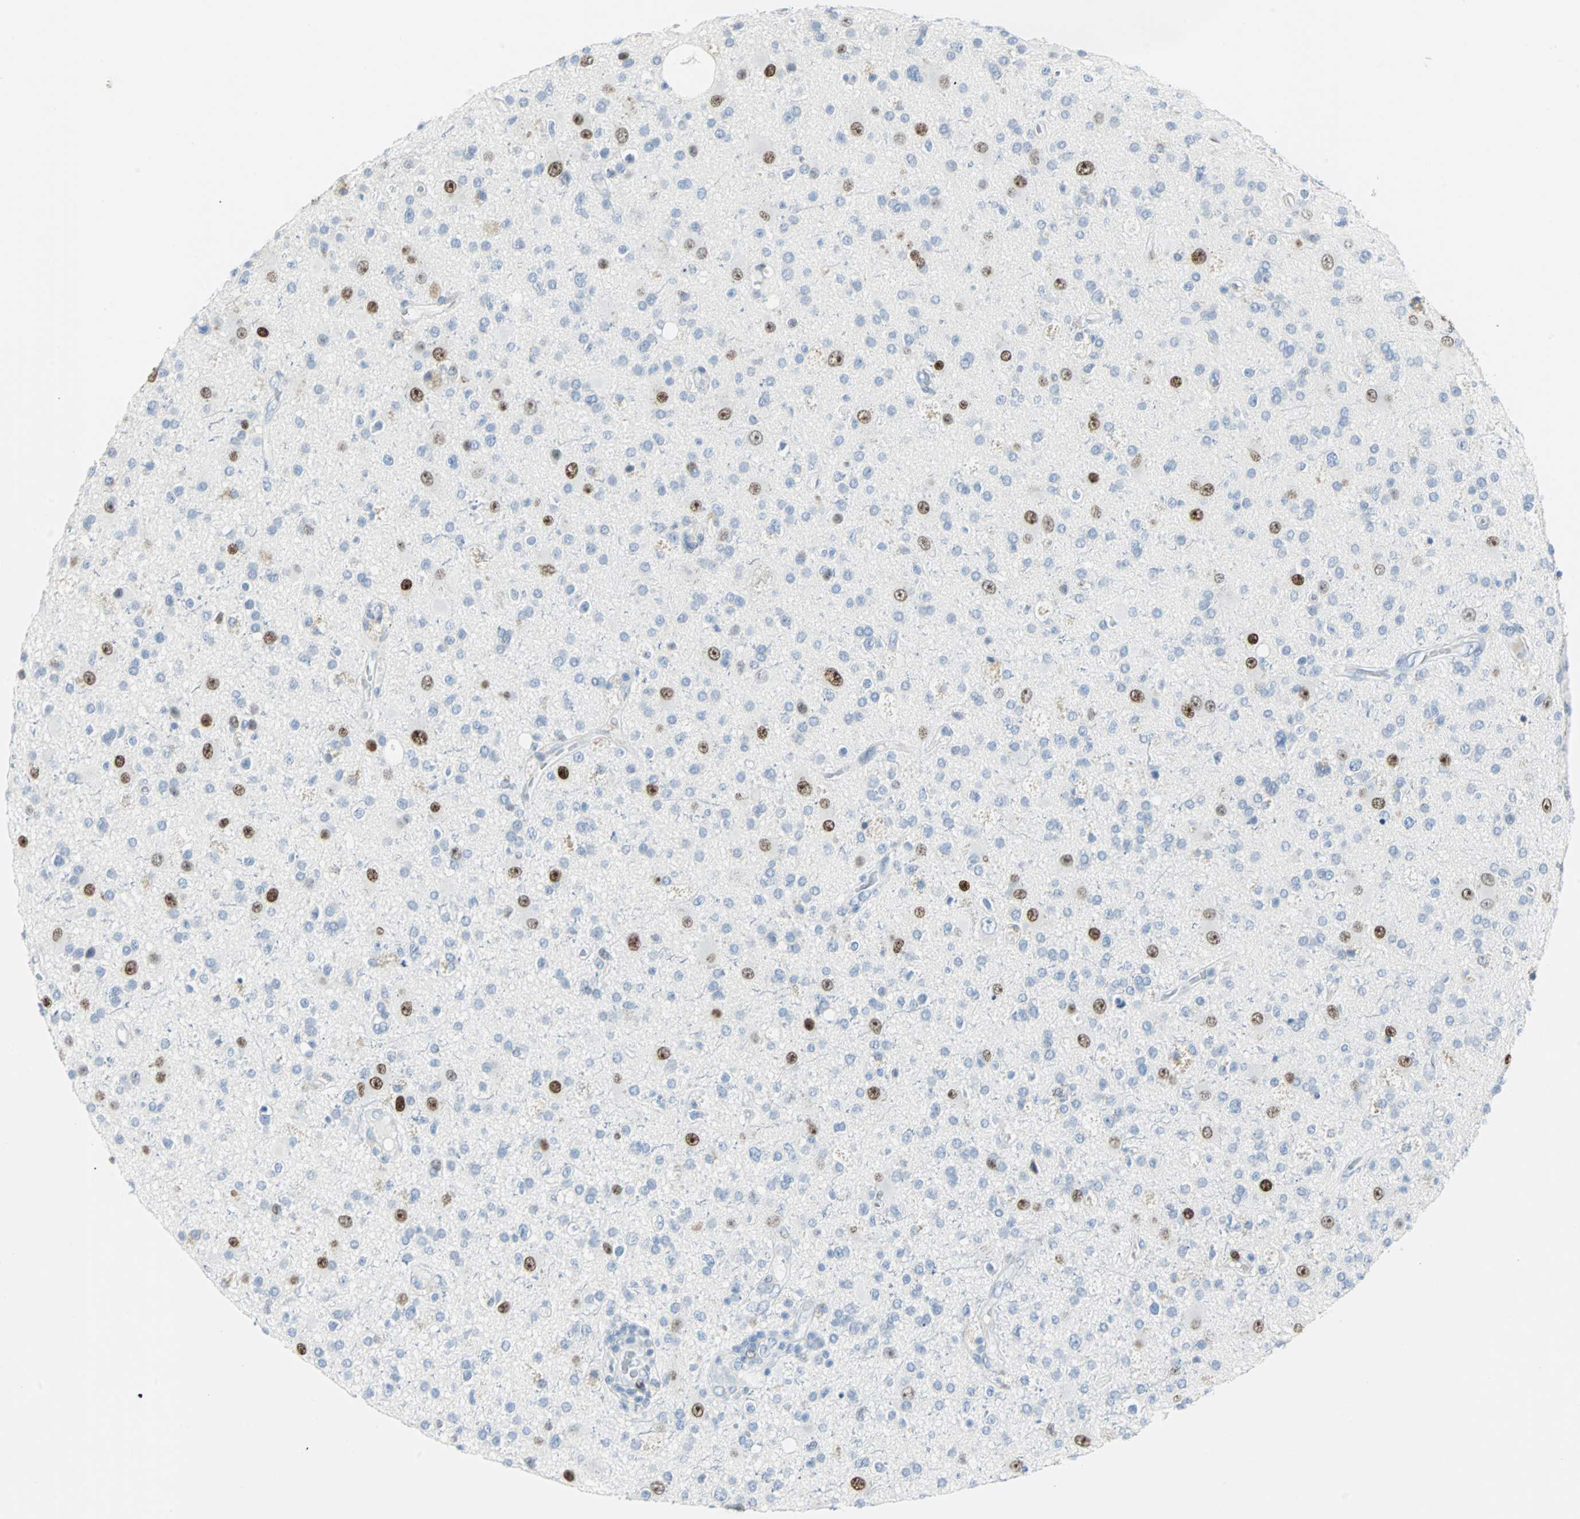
{"staining": {"intensity": "moderate", "quantity": "<25%", "location": "nuclear"}, "tissue": "glioma", "cell_type": "Tumor cells", "image_type": "cancer", "snomed": [{"axis": "morphology", "description": "Glioma, malignant, High grade"}, {"axis": "topography", "description": "Brain"}], "caption": "Immunohistochemistry image of glioma stained for a protein (brown), which shows low levels of moderate nuclear staining in approximately <25% of tumor cells.", "gene": "IL33", "patient": {"sex": "male", "age": 33}}